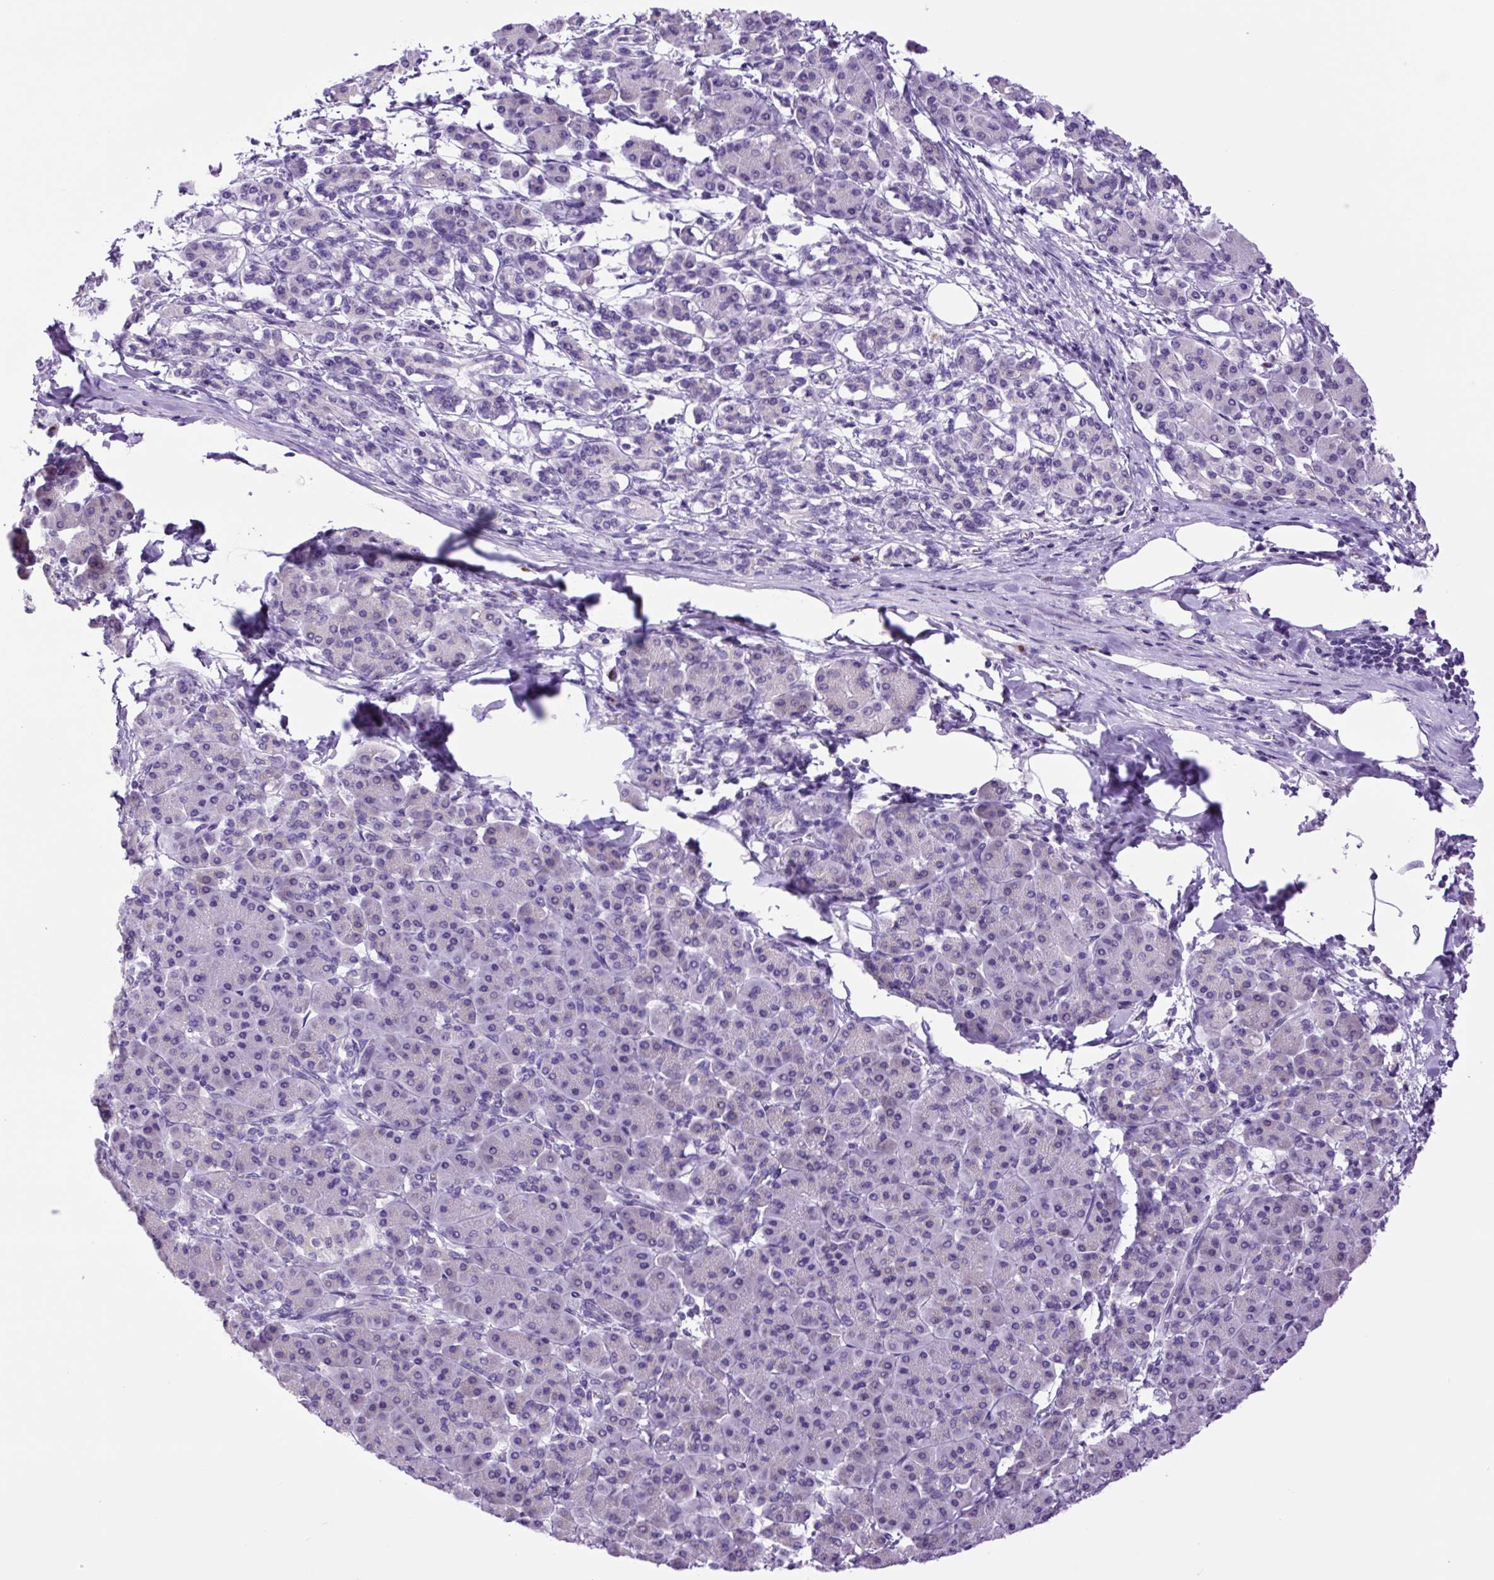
{"staining": {"intensity": "negative", "quantity": "none", "location": "none"}, "tissue": "pancreatic cancer", "cell_type": "Tumor cells", "image_type": "cancer", "snomed": [{"axis": "morphology", "description": "Adenocarcinoma, NOS"}, {"axis": "topography", "description": "Pancreas"}], "caption": "A high-resolution photomicrograph shows IHC staining of pancreatic cancer (adenocarcinoma), which demonstrates no significant expression in tumor cells. (DAB immunohistochemistry (IHC) visualized using brightfield microscopy, high magnification).", "gene": "MFSD3", "patient": {"sex": "female", "age": 55}}